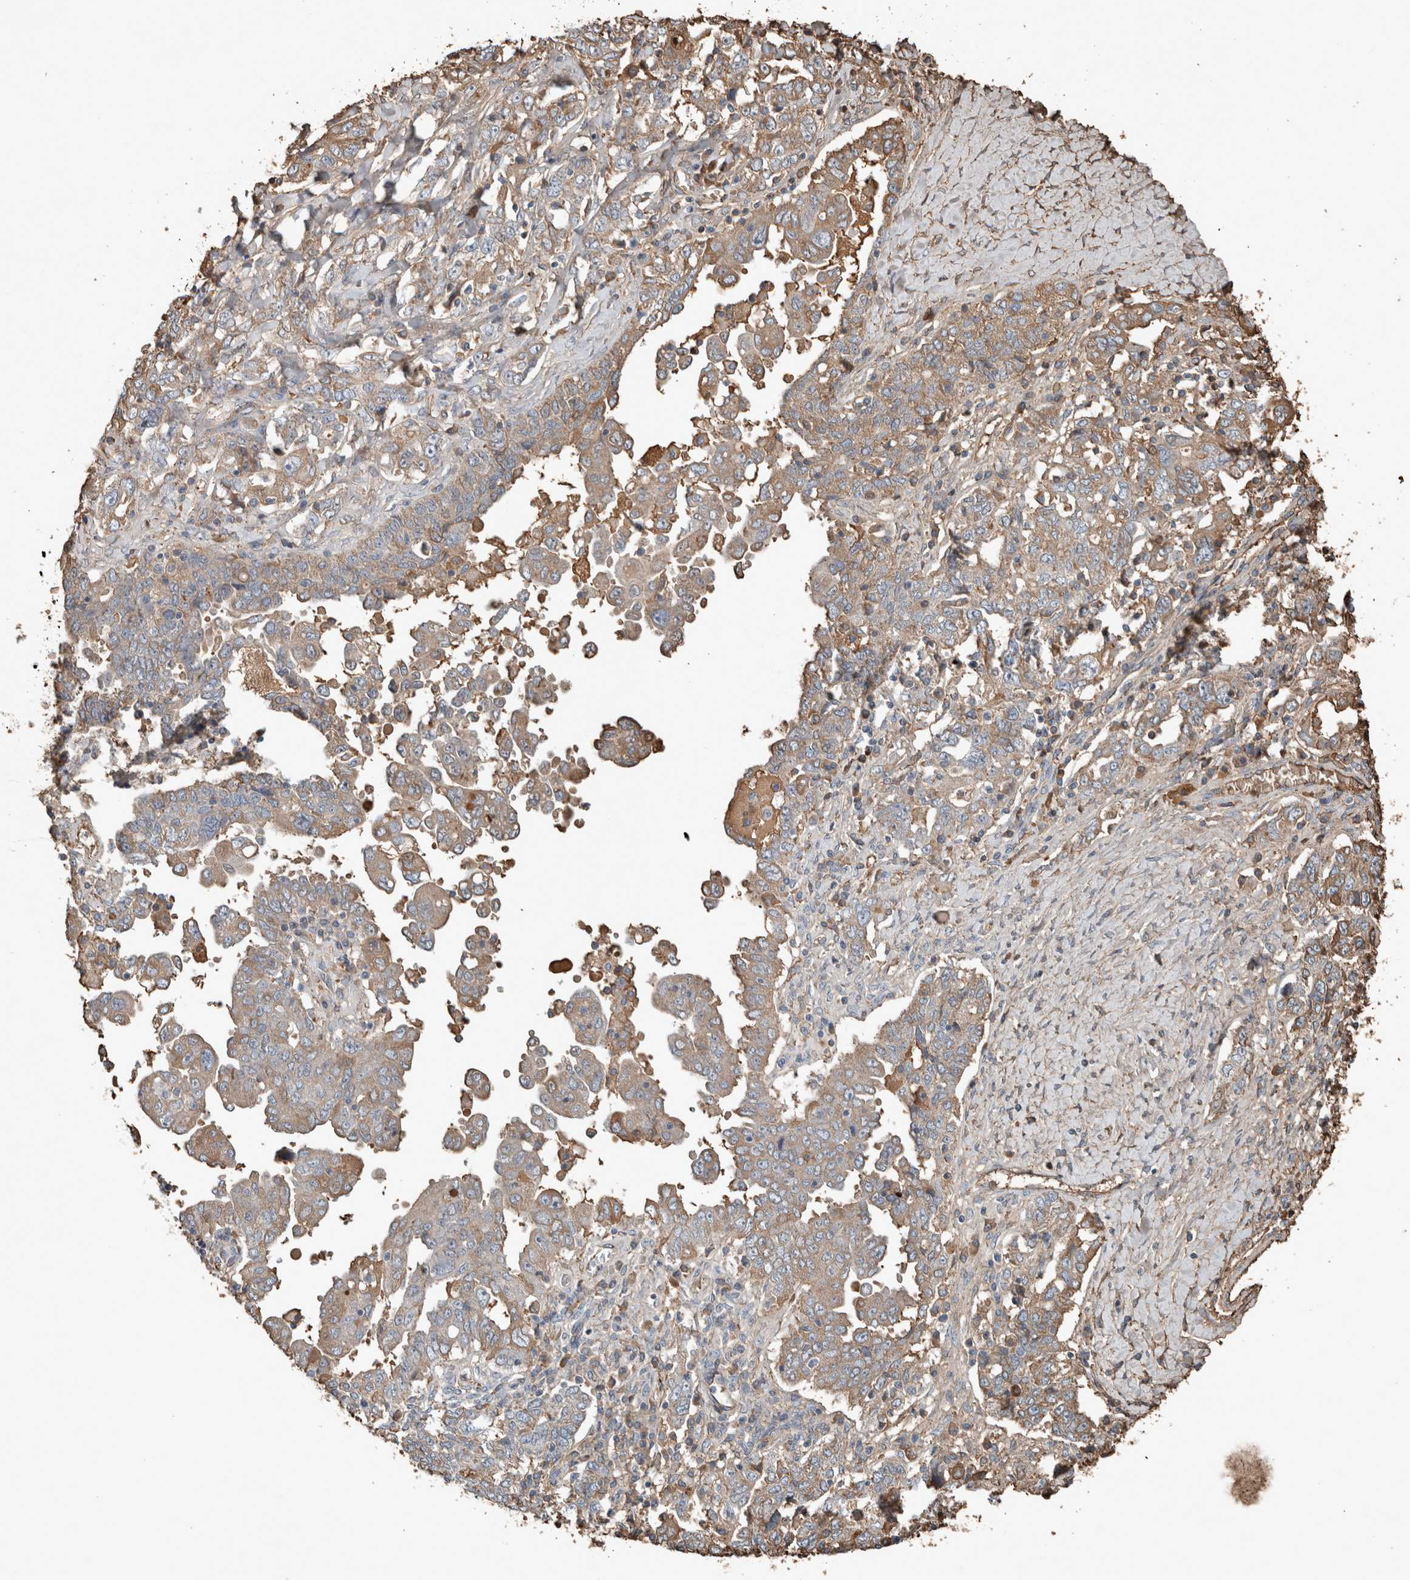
{"staining": {"intensity": "weak", "quantity": ">75%", "location": "cytoplasmic/membranous"}, "tissue": "ovarian cancer", "cell_type": "Tumor cells", "image_type": "cancer", "snomed": [{"axis": "morphology", "description": "Carcinoma, endometroid"}, {"axis": "topography", "description": "Ovary"}], "caption": "A histopathology image of ovarian cancer stained for a protein reveals weak cytoplasmic/membranous brown staining in tumor cells.", "gene": "USP34", "patient": {"sex": "female", "age": 62}}